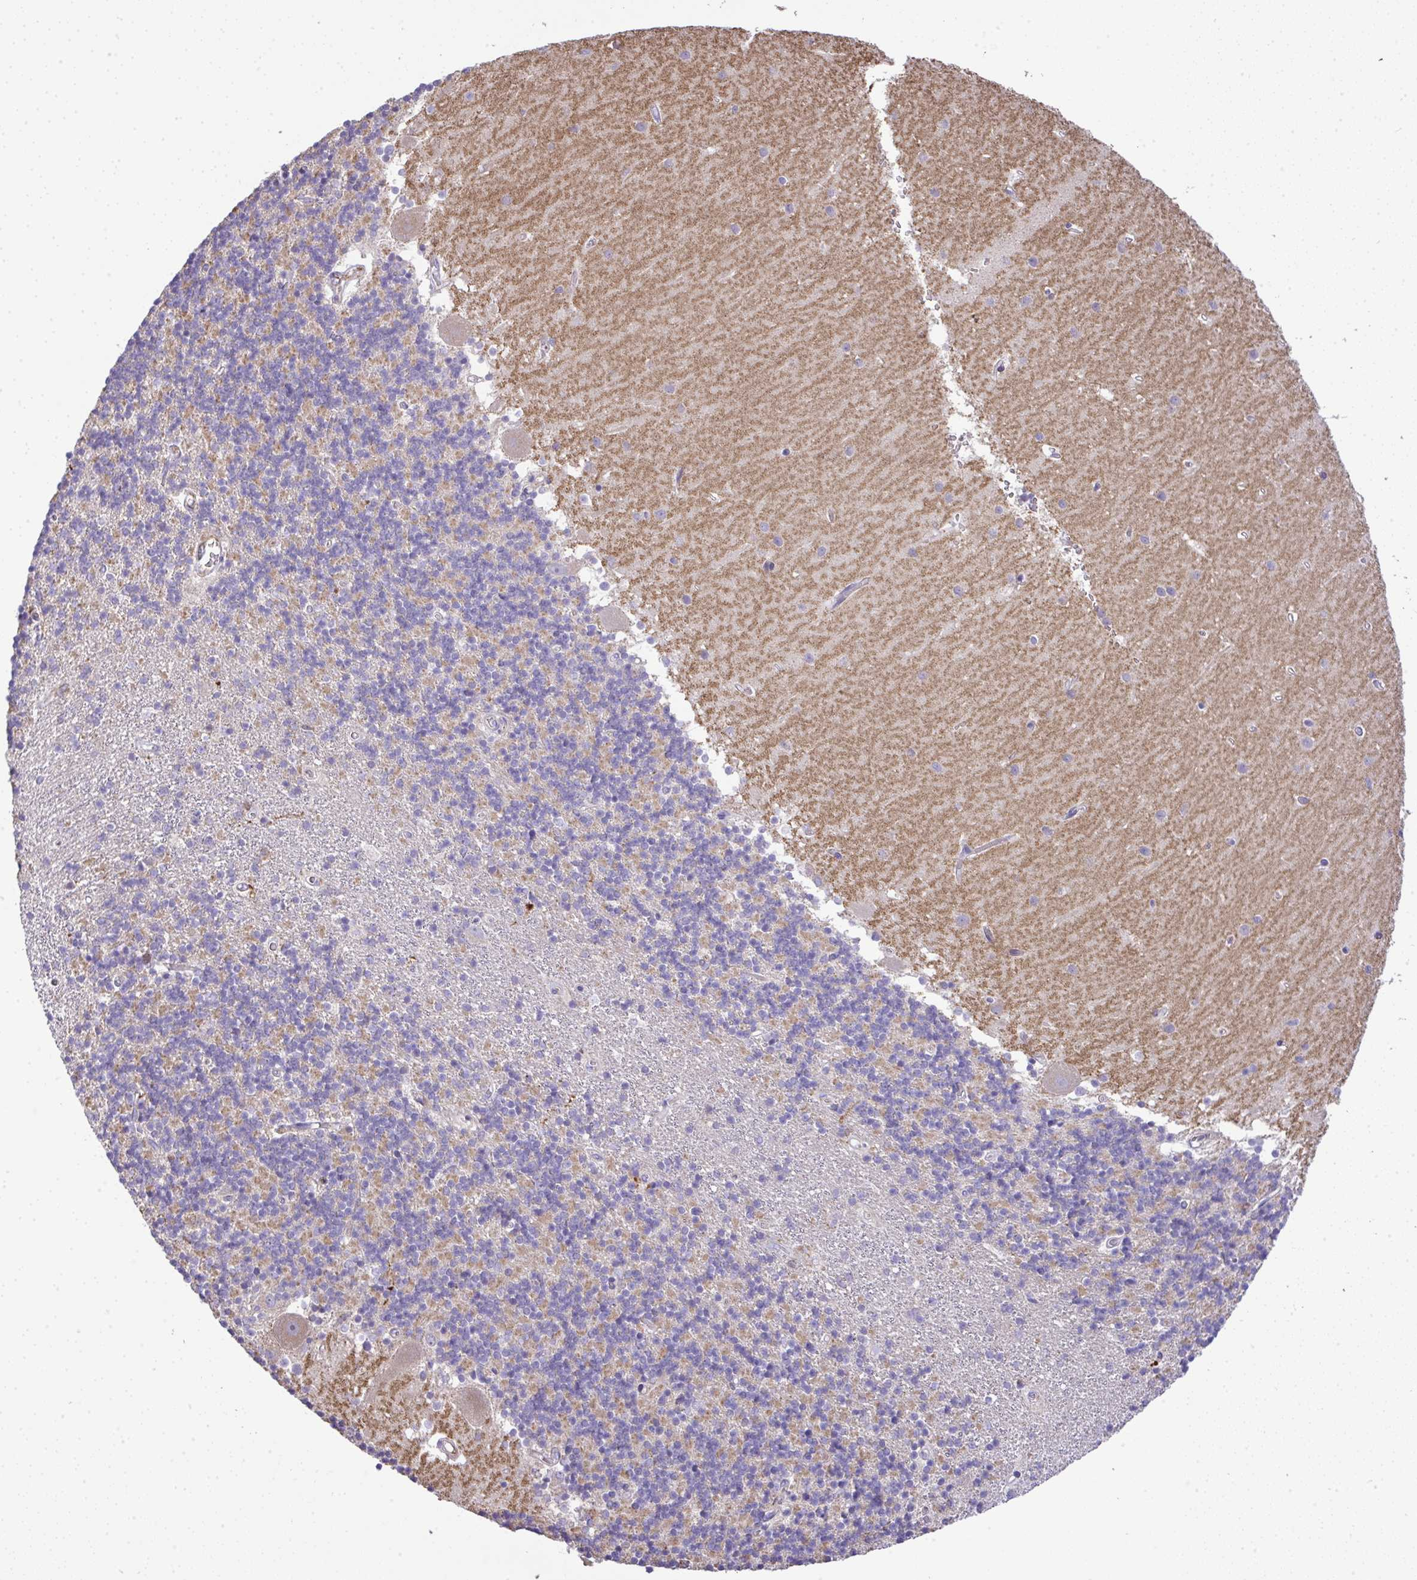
{"staining": {"intensity": "negative", "quantity": "none", "location": "none"}, "tissue": "cerebellum", "cell_type": "Cells in granular layer", "image_type": "normal", "snomed": [{"axis": "morphology", "description": "Normal tissue, NOS"}, {"axis": "topography", "description": "Cerebellum"}], "caption": "Cells in granular layer show no significant protein positivity in unremarkable cerebellum.", "gene": "GRID2", "patient": {"sex": "male", "age": 54}}